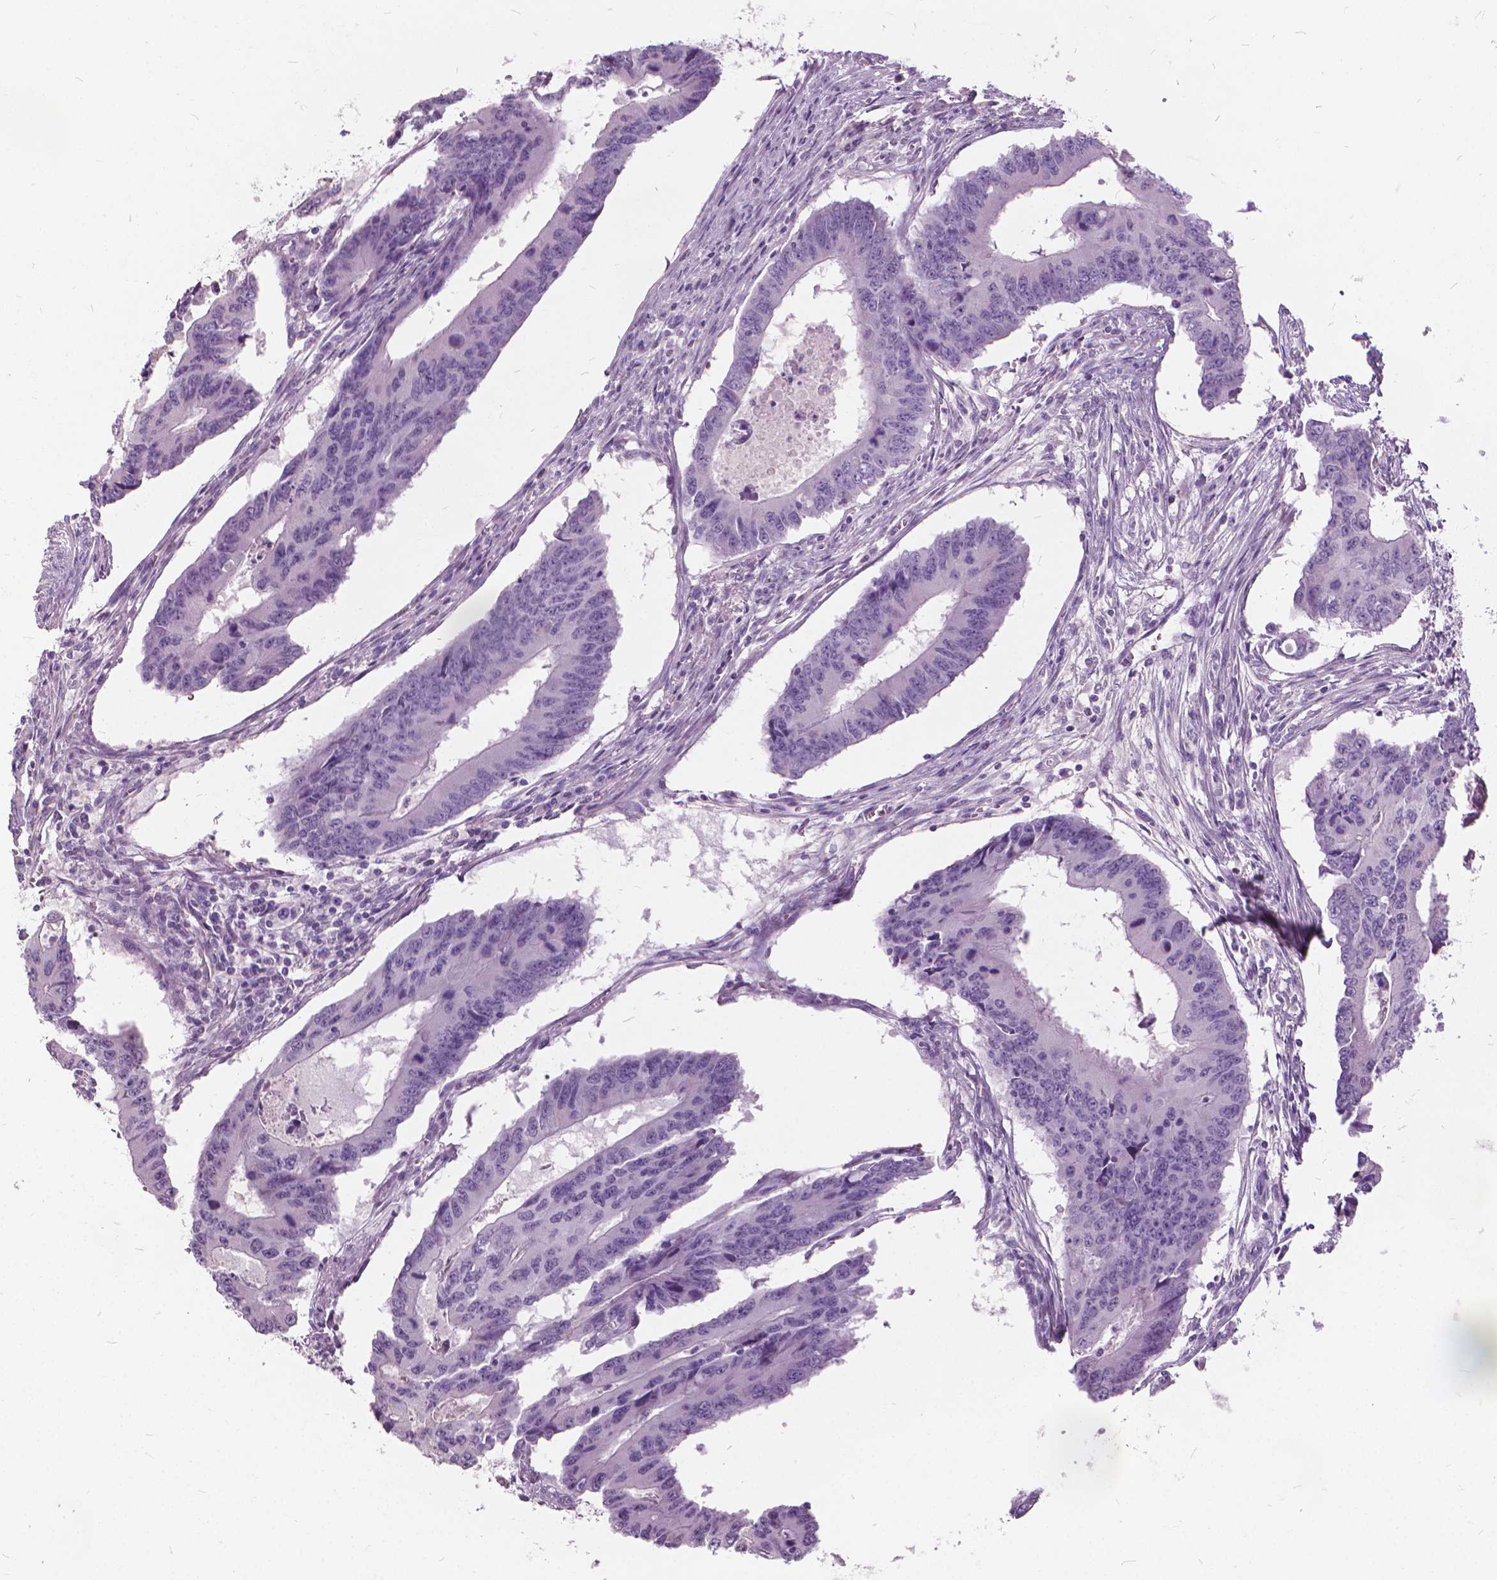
{"staining": {"intensity": "negative", "quantity": "none", "location": "none"}, "tissue": "colorectal cancer", "cell_type": "Tumor cells", "image_type": "cancer", "snomed": [{"axis": "morphology", "description": "Adenocarcinoma, NOS"}, {"axis": "topography", "description": "Colon"}], "caption": "Tumor cells are negative for brown protein staining in colorectal cancer (adenocarcinoma).", "gene": "DNM1", "patient": {"sex": "male", "age": 53}}